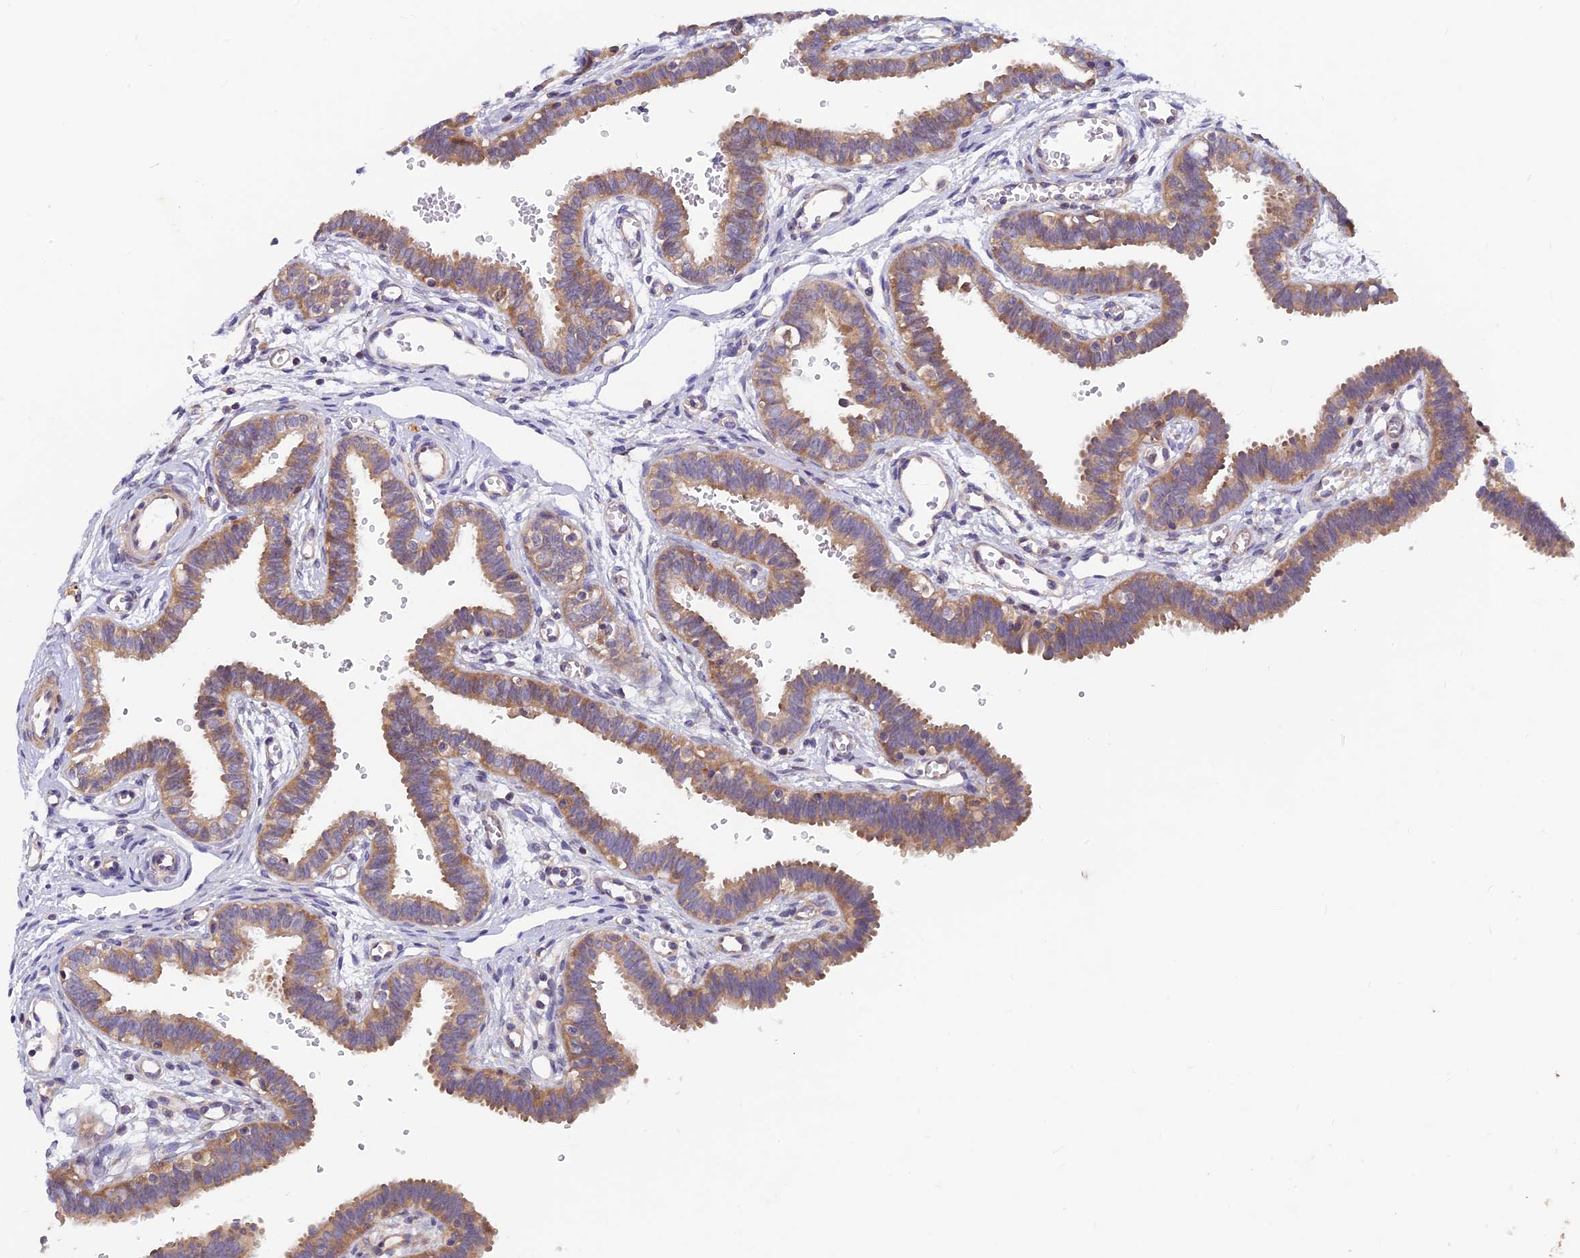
{"staining": {"intensity": "moderate", "quantity": ">75%", "location": "cytoplasmic/membranous"}, "tissue": "fallopian tube", "cell_type": "Glandular cells", "image_type": "normal", "snomed": [{"axis": "morphology", "description": "Normal tissue, NOS"}, {"axis": "topography", "description": "Fallopian tube"}, {"axis": "topography", "description": "Placenta"}], "caption": "Immunohistochemical staining of unremarkable fallopian tube reveals medium levels of moderate cytoplasmic/membranous positivity in about >75% of glandular cells. The protein of interest is stained brown, and the nuclei are stained in blue (DAB (3,3'-diaminobenzidine) IHC with brightfield microscopy, high magnification).", "gene": "NCAPG", "patient": {"sex": "female", "age": 32}}